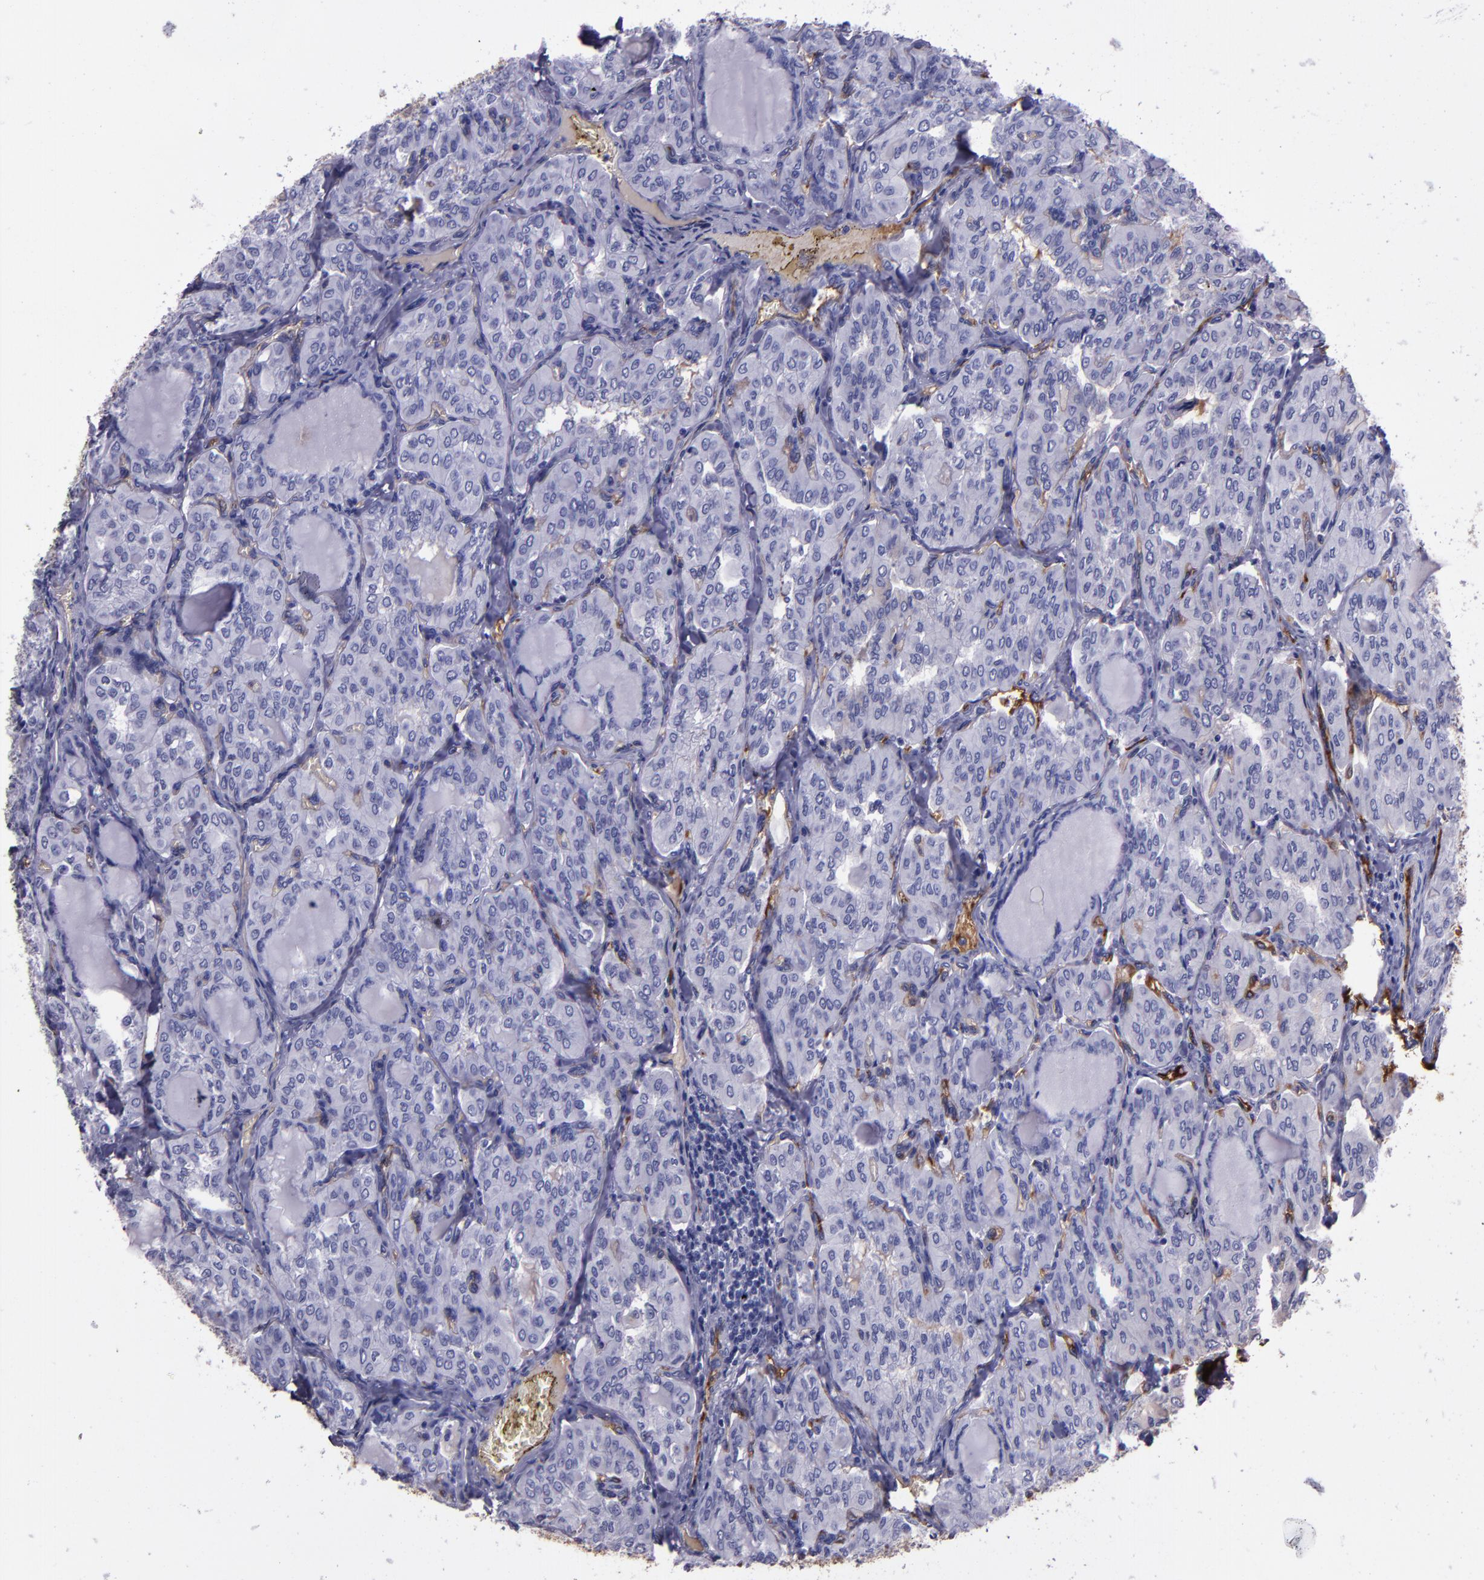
{"staining": {"intensity": "negative", "quantity": "none", "location": "none"}, "tissue": "thyroid cancer", "cell_type": "Tumor cells", "image_type": "cancer", "snomed": [{"axis": "morphology", "description": "Papillary adenocarcinoma, NOS"}, {"axis": "topography", "description": "Thyroid gland"}], "caption": "IHC micrograph of human thyroid papillary adenocarcinoma stained for a protein (brown), which shows no staining in tumor cells.", "gene": "A2M", "patient": {"sex": "male", "age": 20}}